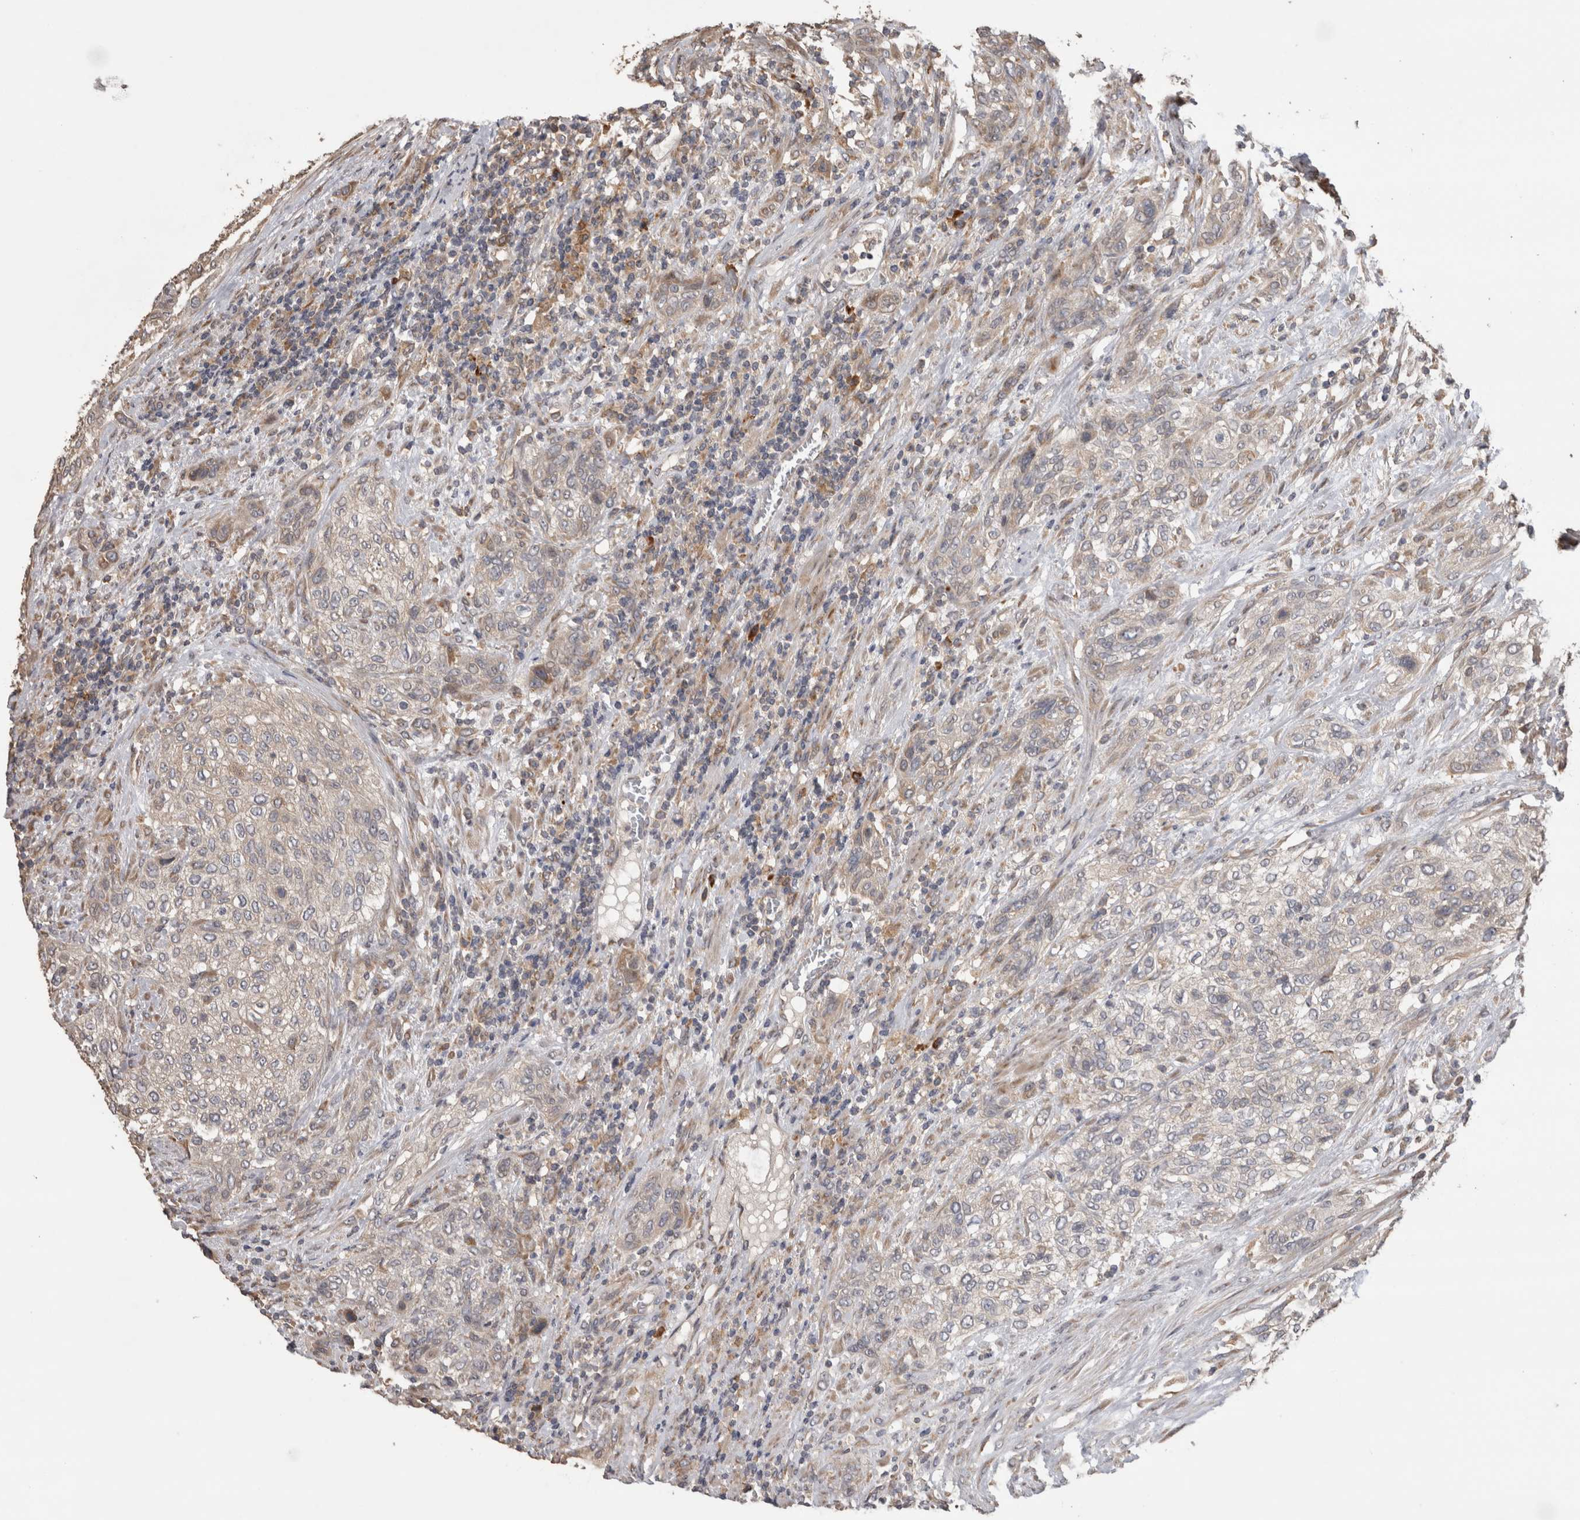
{"staining": {"intensity": "weak", "quantity": "<25%", "location": "cytoplasmic/membranous"}, "tissue": "urothelial cancer", "cell_type": "Tumor cells", "image_type": "cancer", "snomed": [{"axis": "morphology", "description": "Urothelial carcinoma, Low grade"}, {"axis": "morphology", "description": "Urothelial carcinoma, High grade"}, {"axis": "topography", "description": "Urinary bladder"}], "caption": "Urothelial cancer stained for a protein using immunohistochemistry reveals no staining tumor cells.", "gene": "TBCE", "patient": {"sex": "male", "age": 35}}